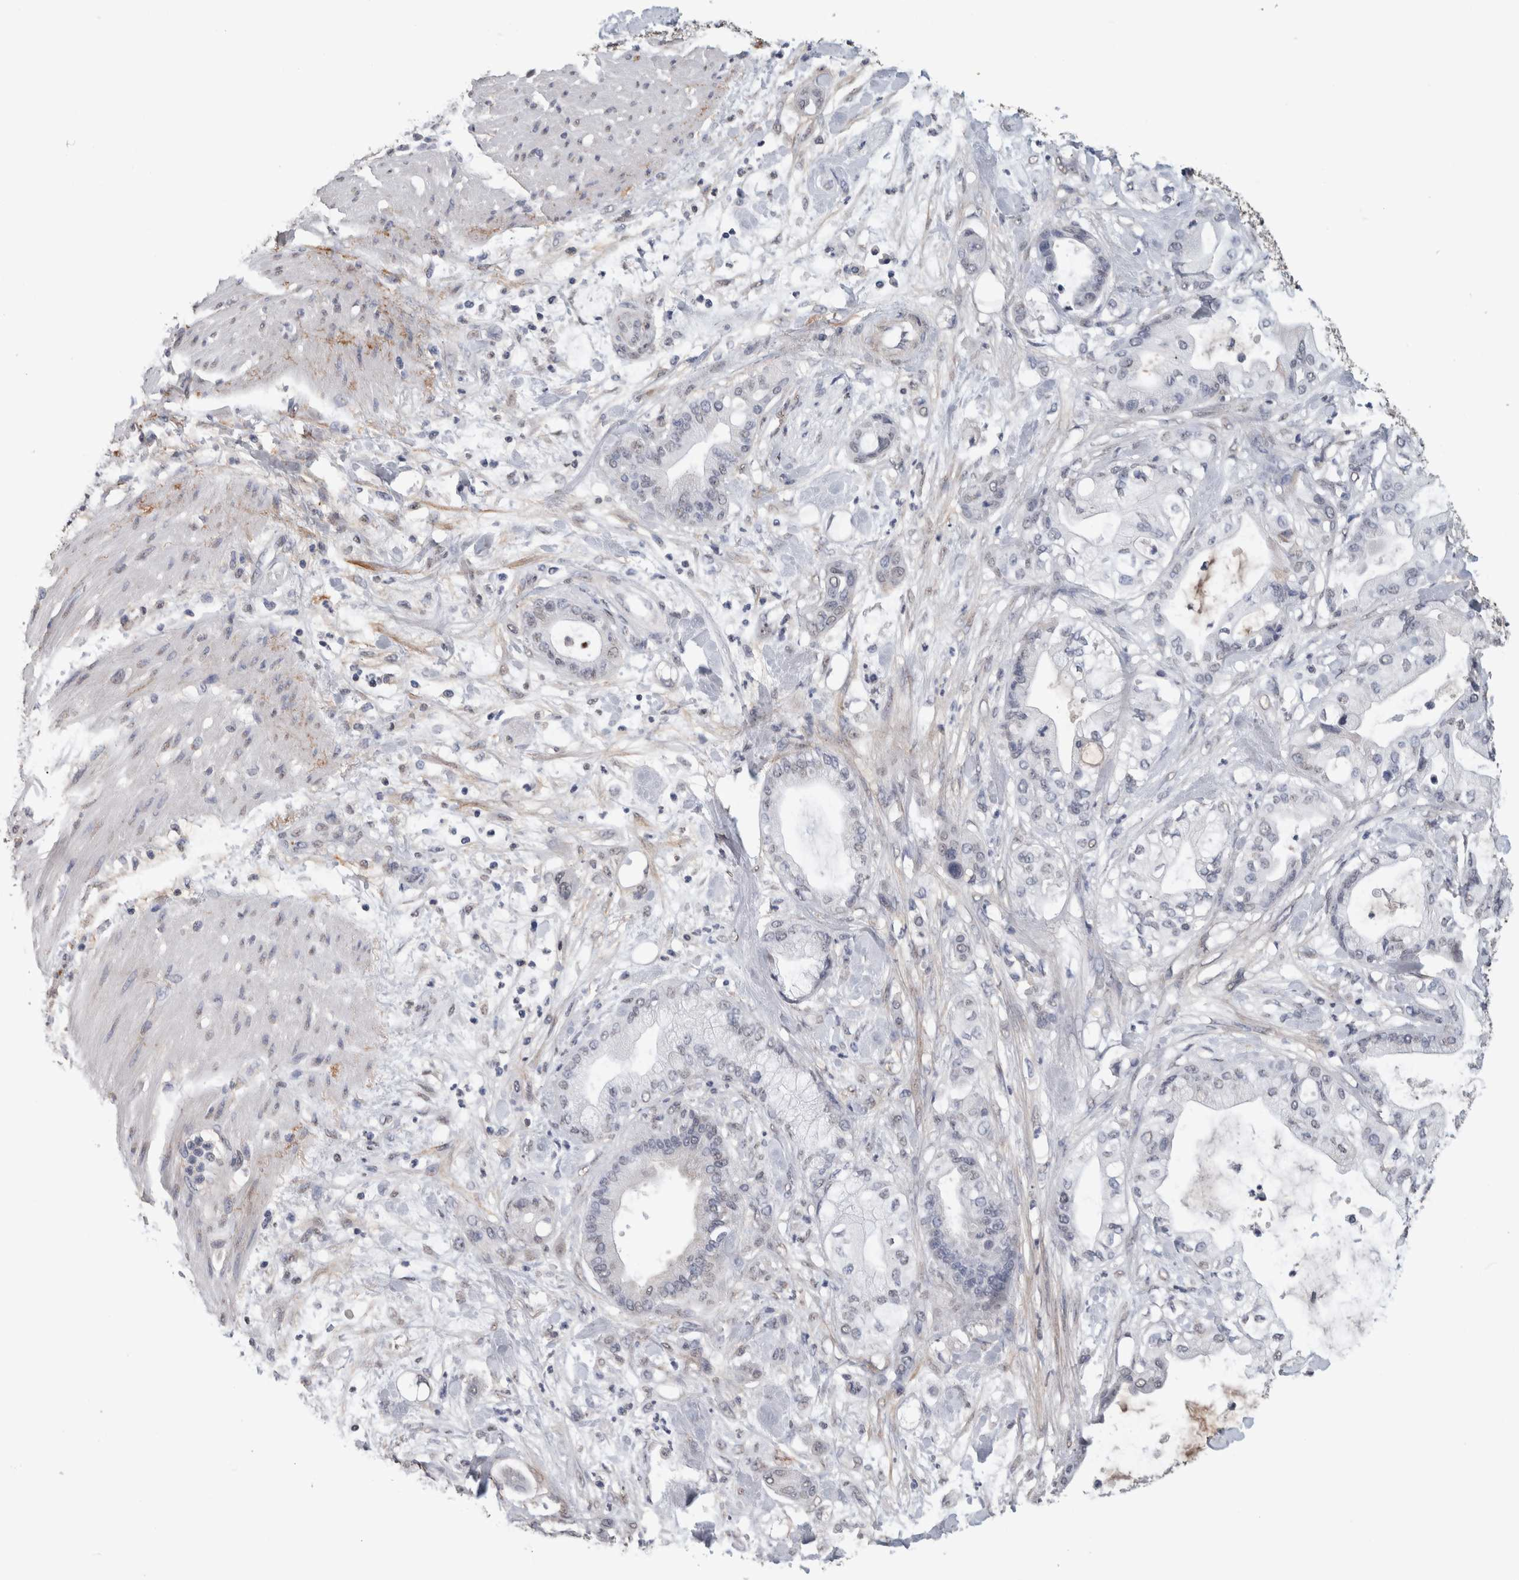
{"staining": {"intensity": "negative", "quantity": "none", "location": "none"}, "tissue": "pancreatic cancer", "cell_type": "Tumor cells", "image_type": "cancer", "snomed": [{"axis": "morphology", "description": "Adenocarcinoma, NOS"}, {"axis": "morphology", "description": "Adenocarcinoma, metastatic, NOS"}, {"axis": "topography", "description": "Lymph node"}, {"axis": "topography", "description": "Pancreas"}, {"axis": "topography", "description": "Duodenum"}], "caption": "Pancreatic cancer (adenocarcinoma) was stained to show a protein in brown. There is no significant staining in tumor cells.", "gene": "LTBP1", "patient": {"sex": "female", "age": 64}}